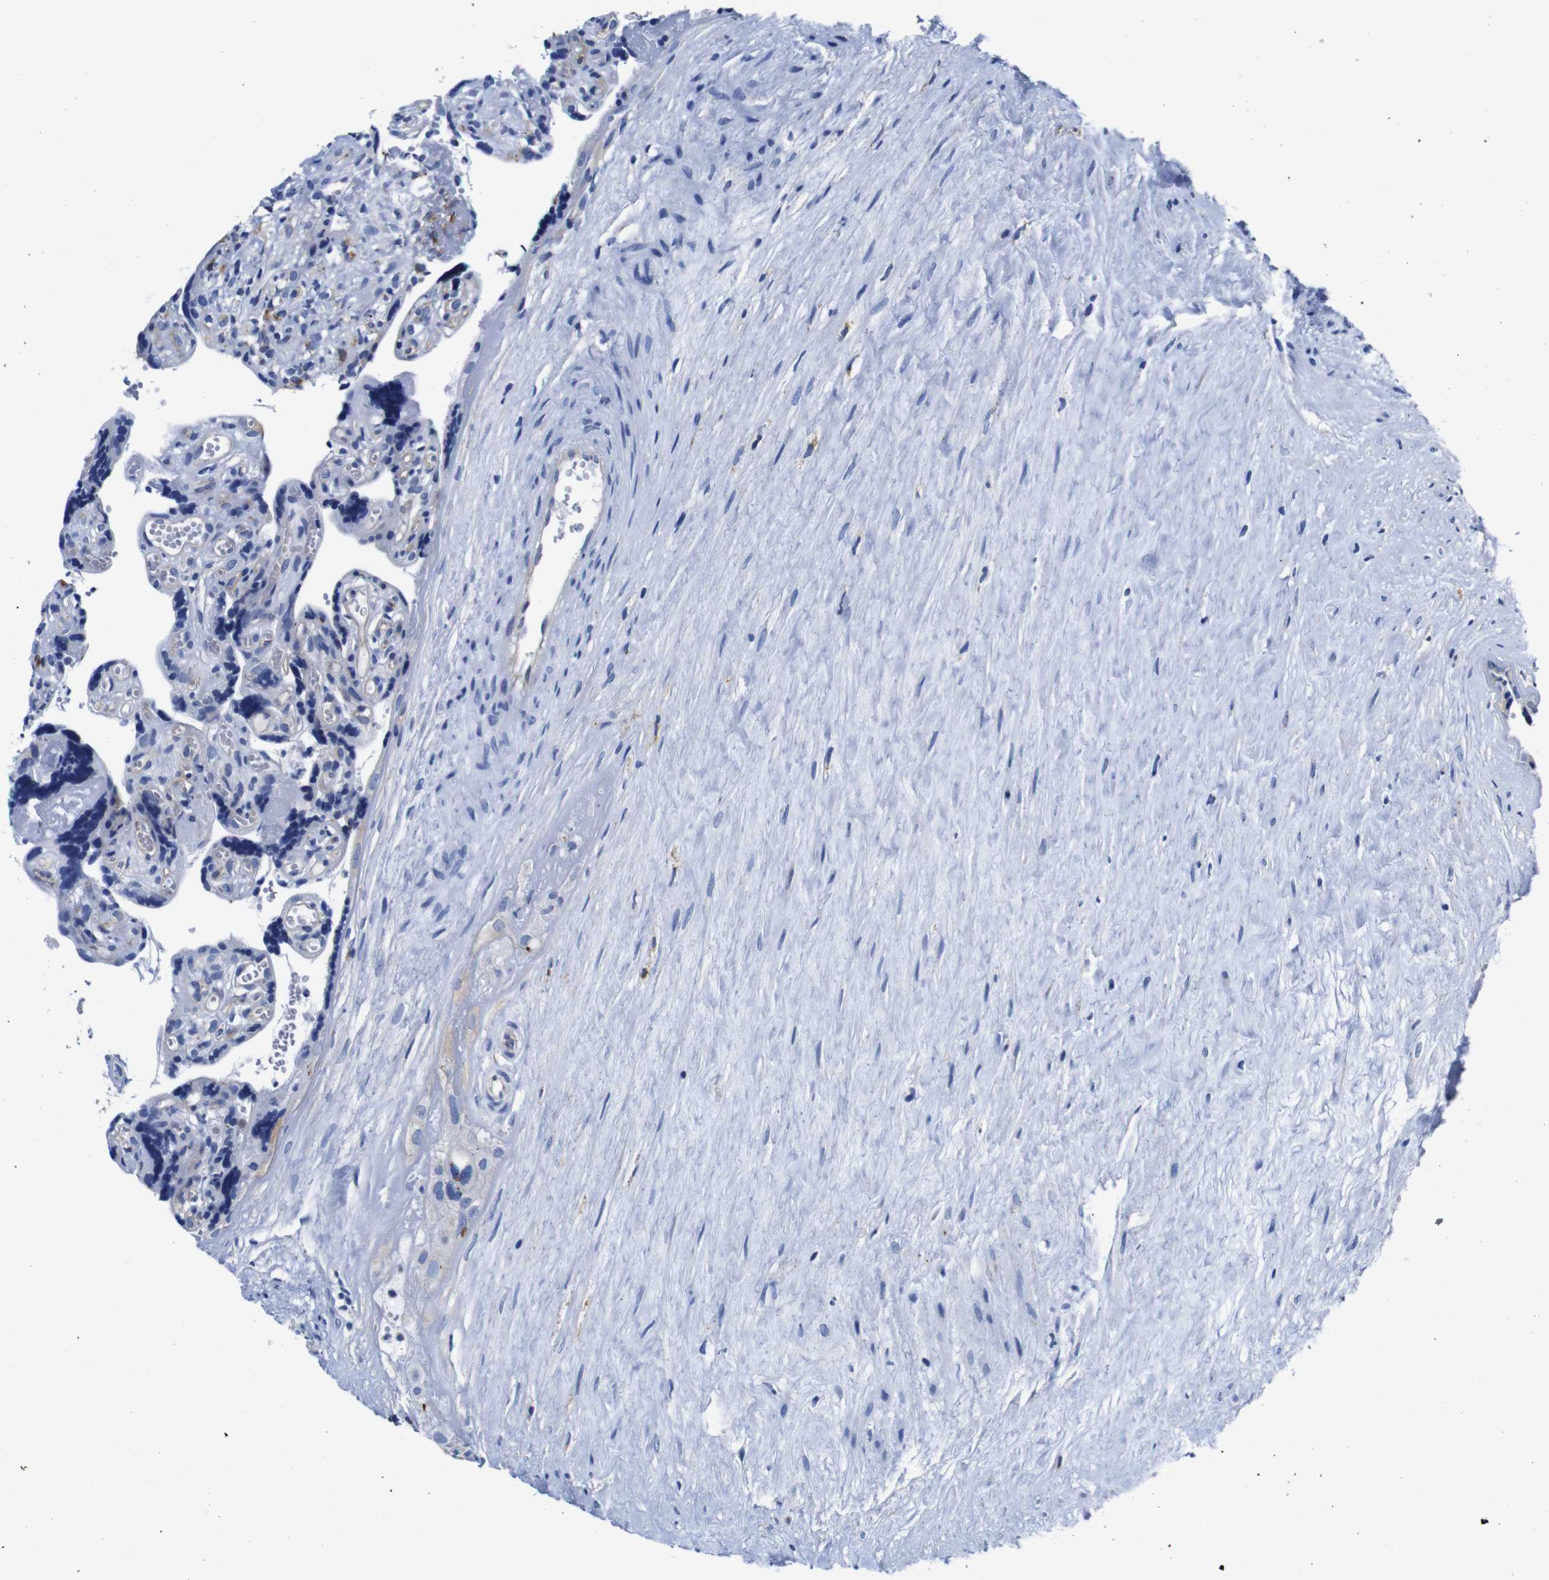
{"staining": {"intensity": "negative", "quantity": "none", "location": "none"}, "tissue": "placenta", "cell_type": "Decidual cells", "image_type": "normal", "snomed": [{"axis": "morphology", "description": "Normal tissue, NOS"}, {"axis": "topography", "description": "Placenta"}], "caption": "The micrograph reveals no staining of decidual cells in benign placenta.", "gene": "GIMAP2", "patient": {"sex": "female", "age": 30}}